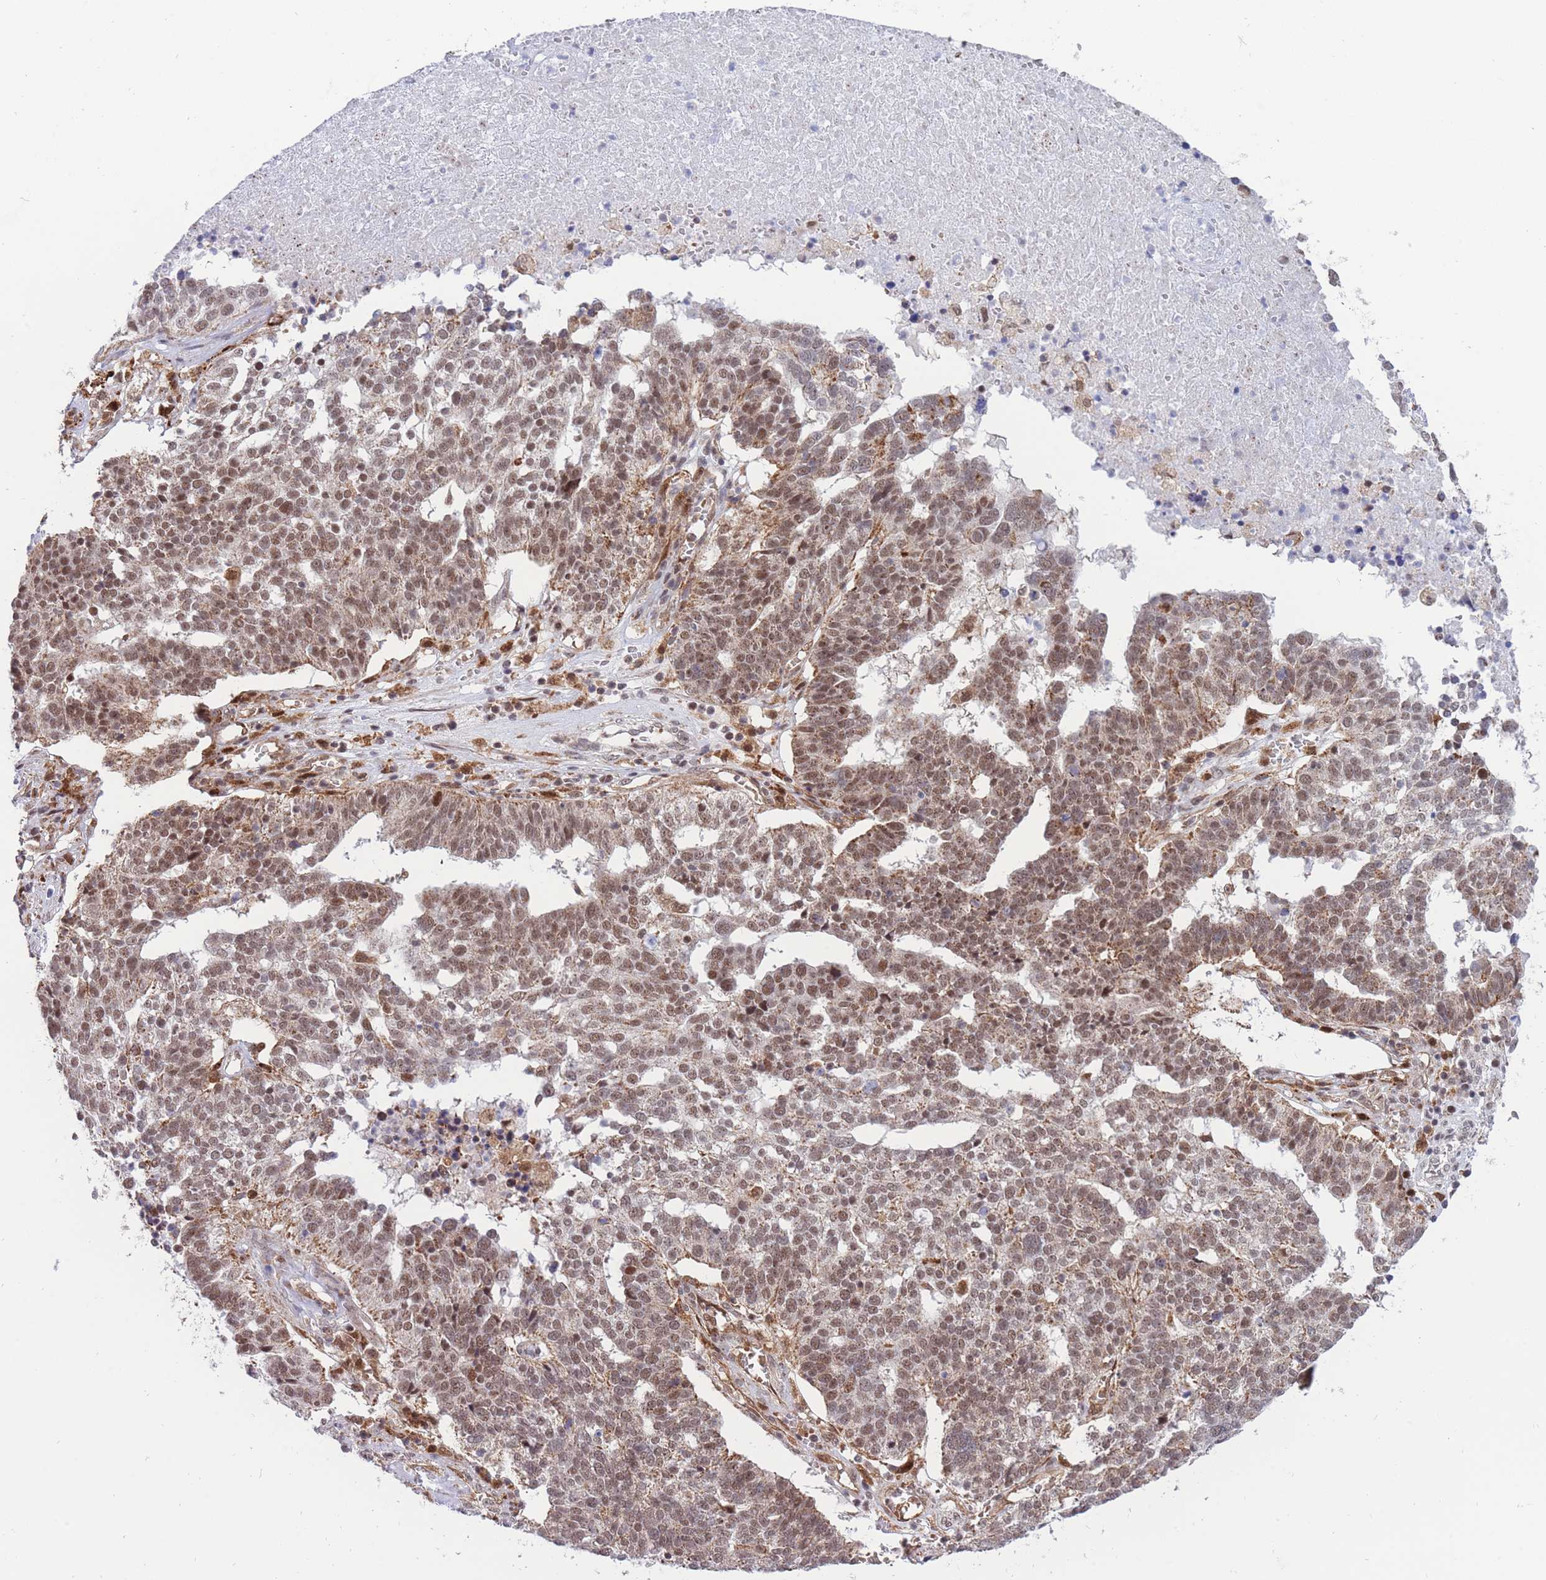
{"staining": {"intensity": "moderate", "quantity": ">75%", "location": "cytoplasmic/membranous,nuclear"}, "tissue": "ovarian cancer", "cell_type": "Tumor cells", "image_type": "cancer", "snomed": [{"axis": "morphology", "description": "Cystadenocarcinoma, serous, NOS"}, {"axis": "topography", "description": "Ovary"}], "caption": "DAB immunohistochemical staining of human ovarian cancer exhibits moderate cytoplasmic/membranous and nuclear protein expression in approximately >75% of tumor cells.", "gene": "BOD1L1", "patient": {"sex": "female", "age": 59}}